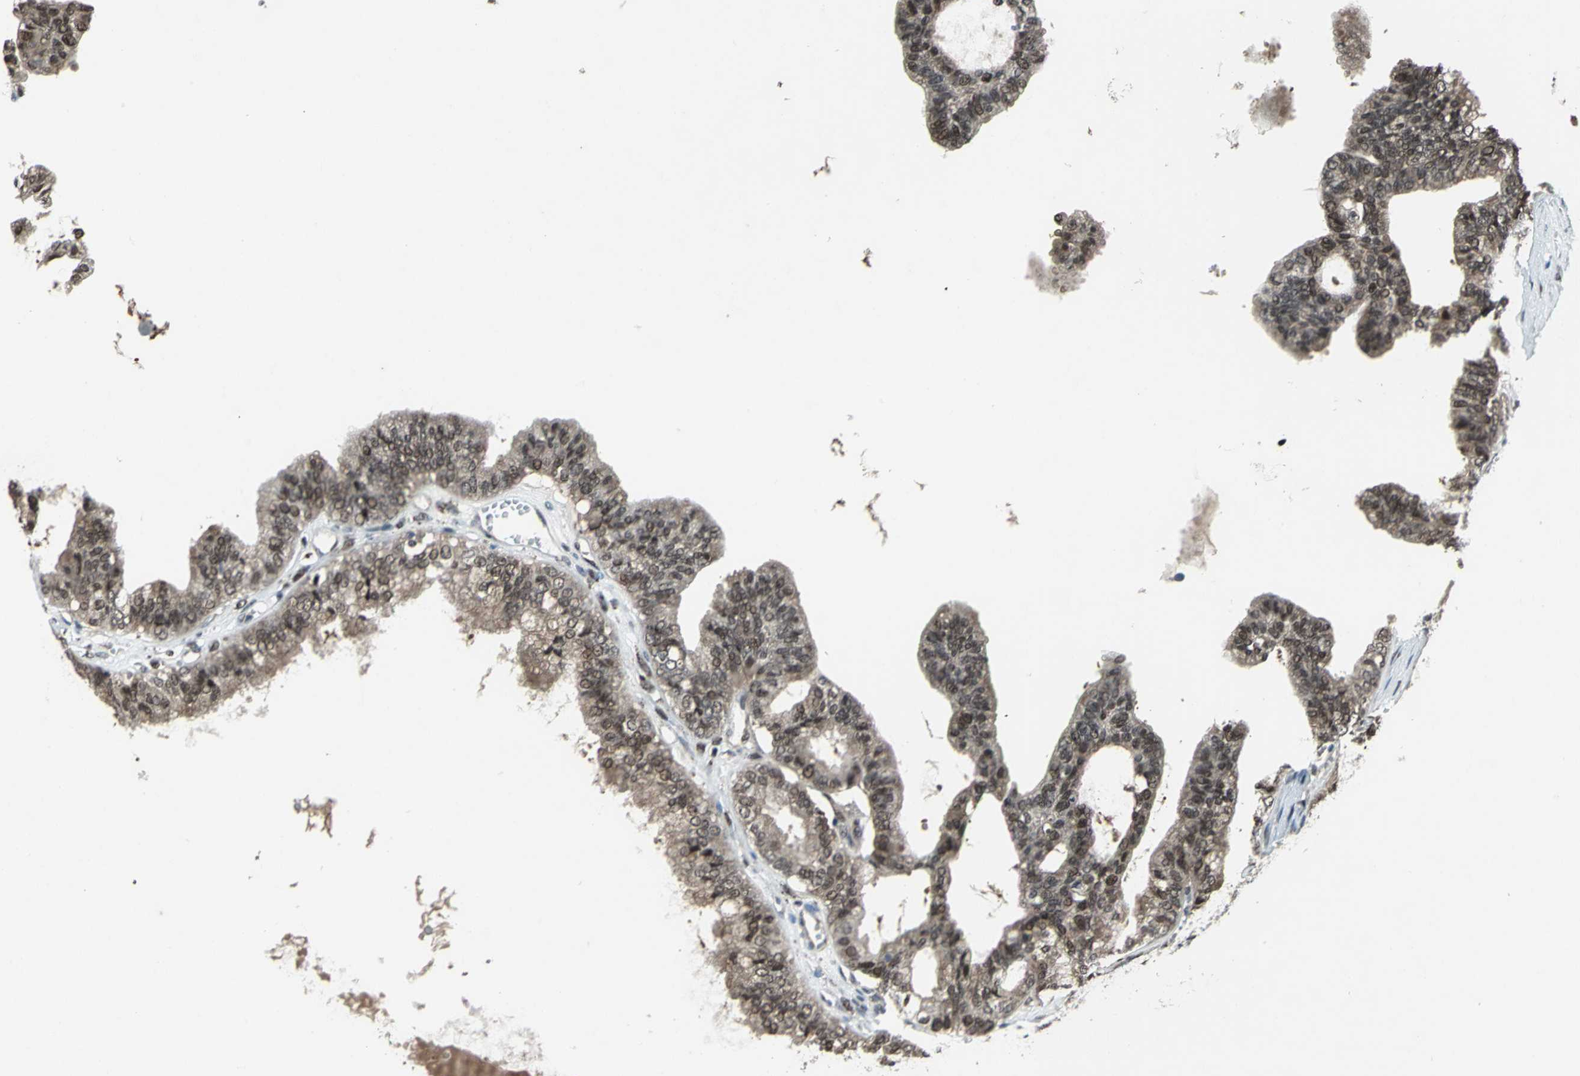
{"staining": {"intensity": "moderate", "quantity": ">75%", "location": "cytoplasmic/membranous,nuclear"}, "tissue": "ovarian cancer", "cell_type": "Tumor cells", "image_type": "cancer", "snomed": [{"axis": "morphology", "description": "Carcinoma, NOS"}, {"axis": "morphology", "description": "Carcinoma, endometroid"}, {"axis": "topography", "description": "Ovary"}], "caption": "Human ovarian cancer stained with a protein marker exhibits moderate staining in tumor cells.", "gene": "COPS5", "patient": {"sex": "female", "age": 50}}